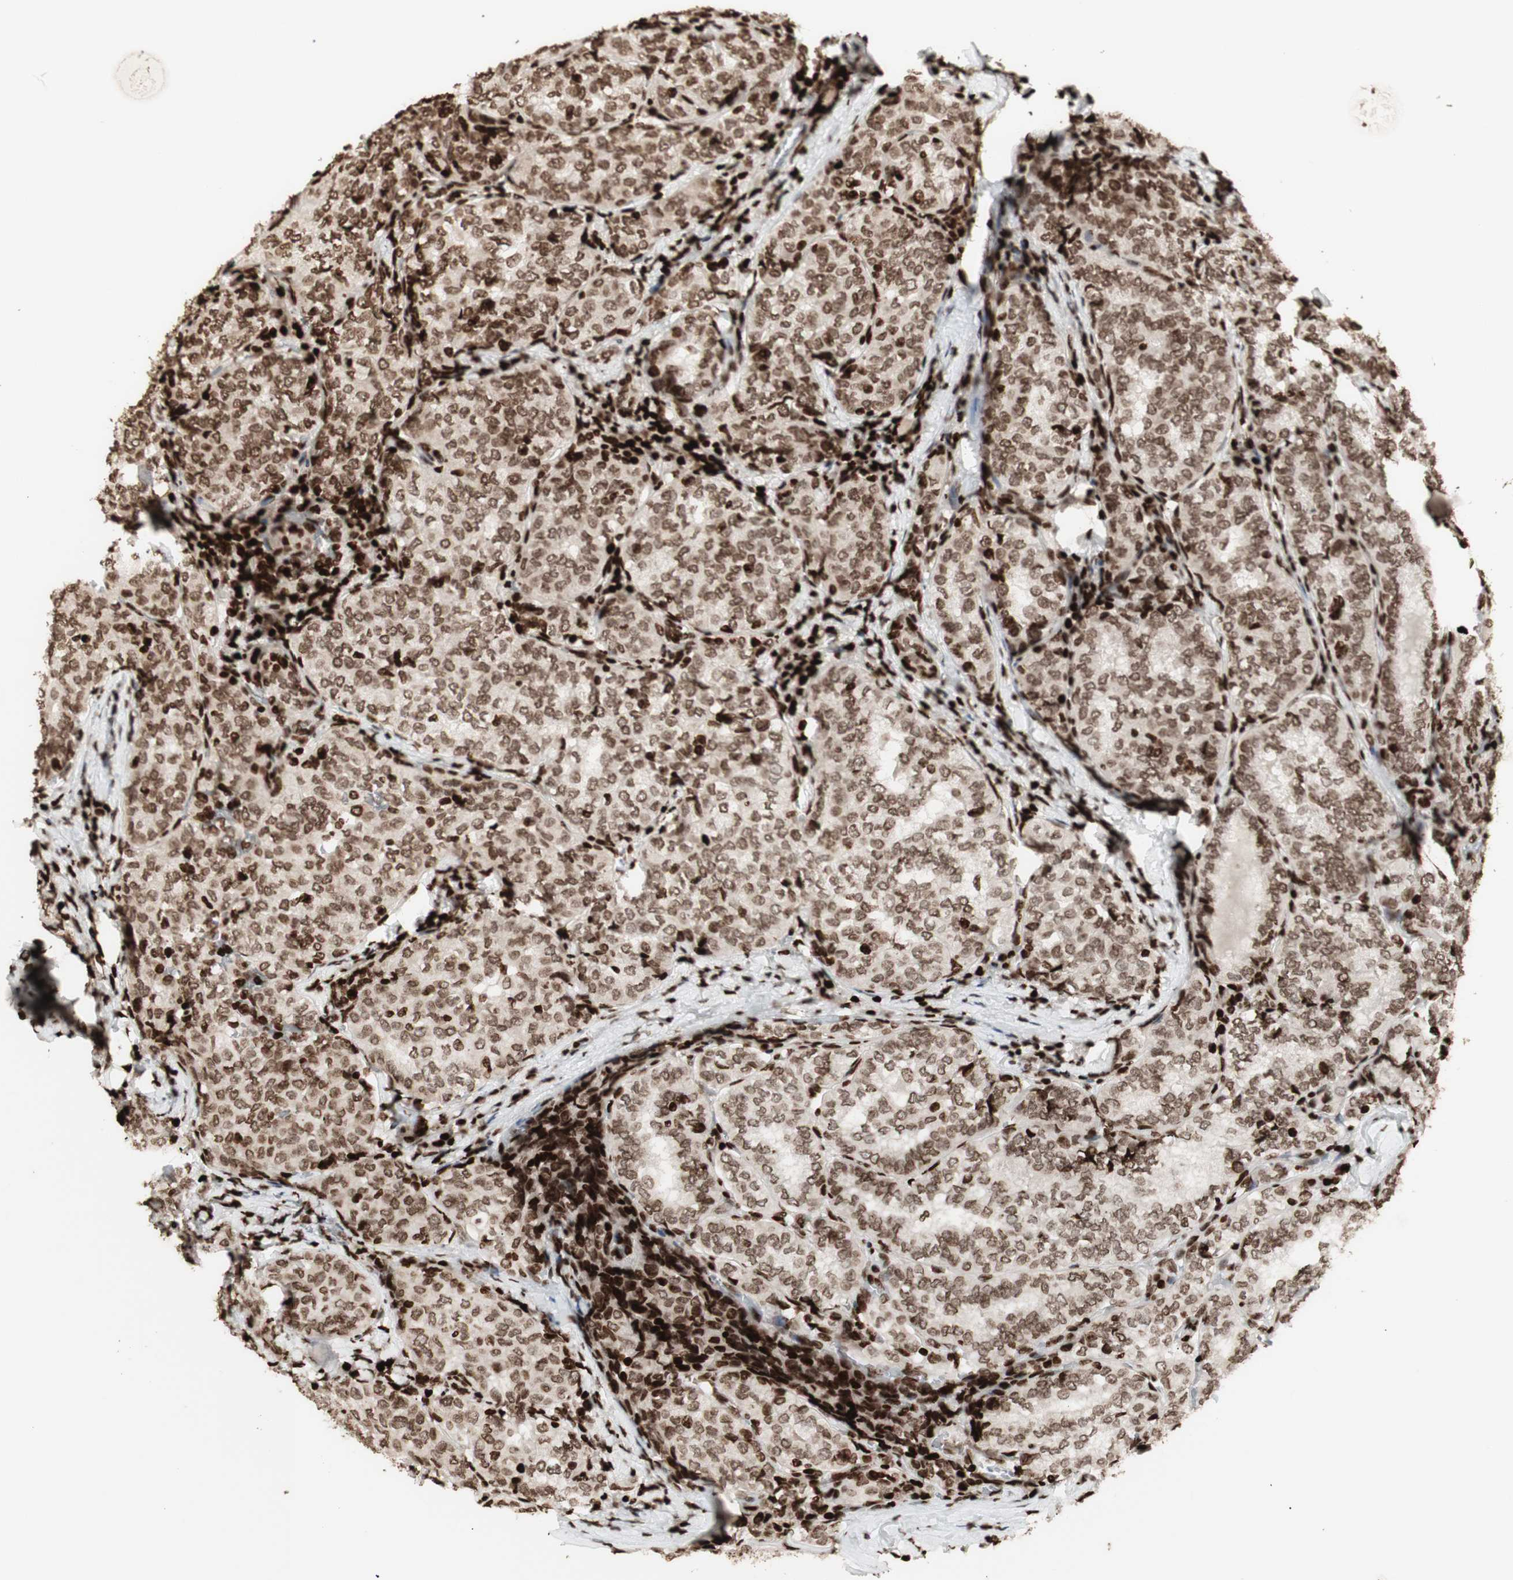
{"staining": {"intensity": "strong", "quantity": ">75%", "location": "nuclear"}, "tissue": "thyroid cancer", "cell_type": "Tumor cells", "image_type": "cancer", "snomed": [{"axis": "morphology", "description": "Normal tissue, NOS"}, {"axis": "morphology", "description": "Papillary adenocarcinoma, NOS"}, {"axis": "topography", "description": "Thyroid gland"}], "caption": "IHC of human papillary adenocarcinoma (thyroid) reveals high levels of strong nuclear staining in about >75% of tumor cells.", "gene": "NCAPD2", "patient": {"sex": "female", "age": 30}}